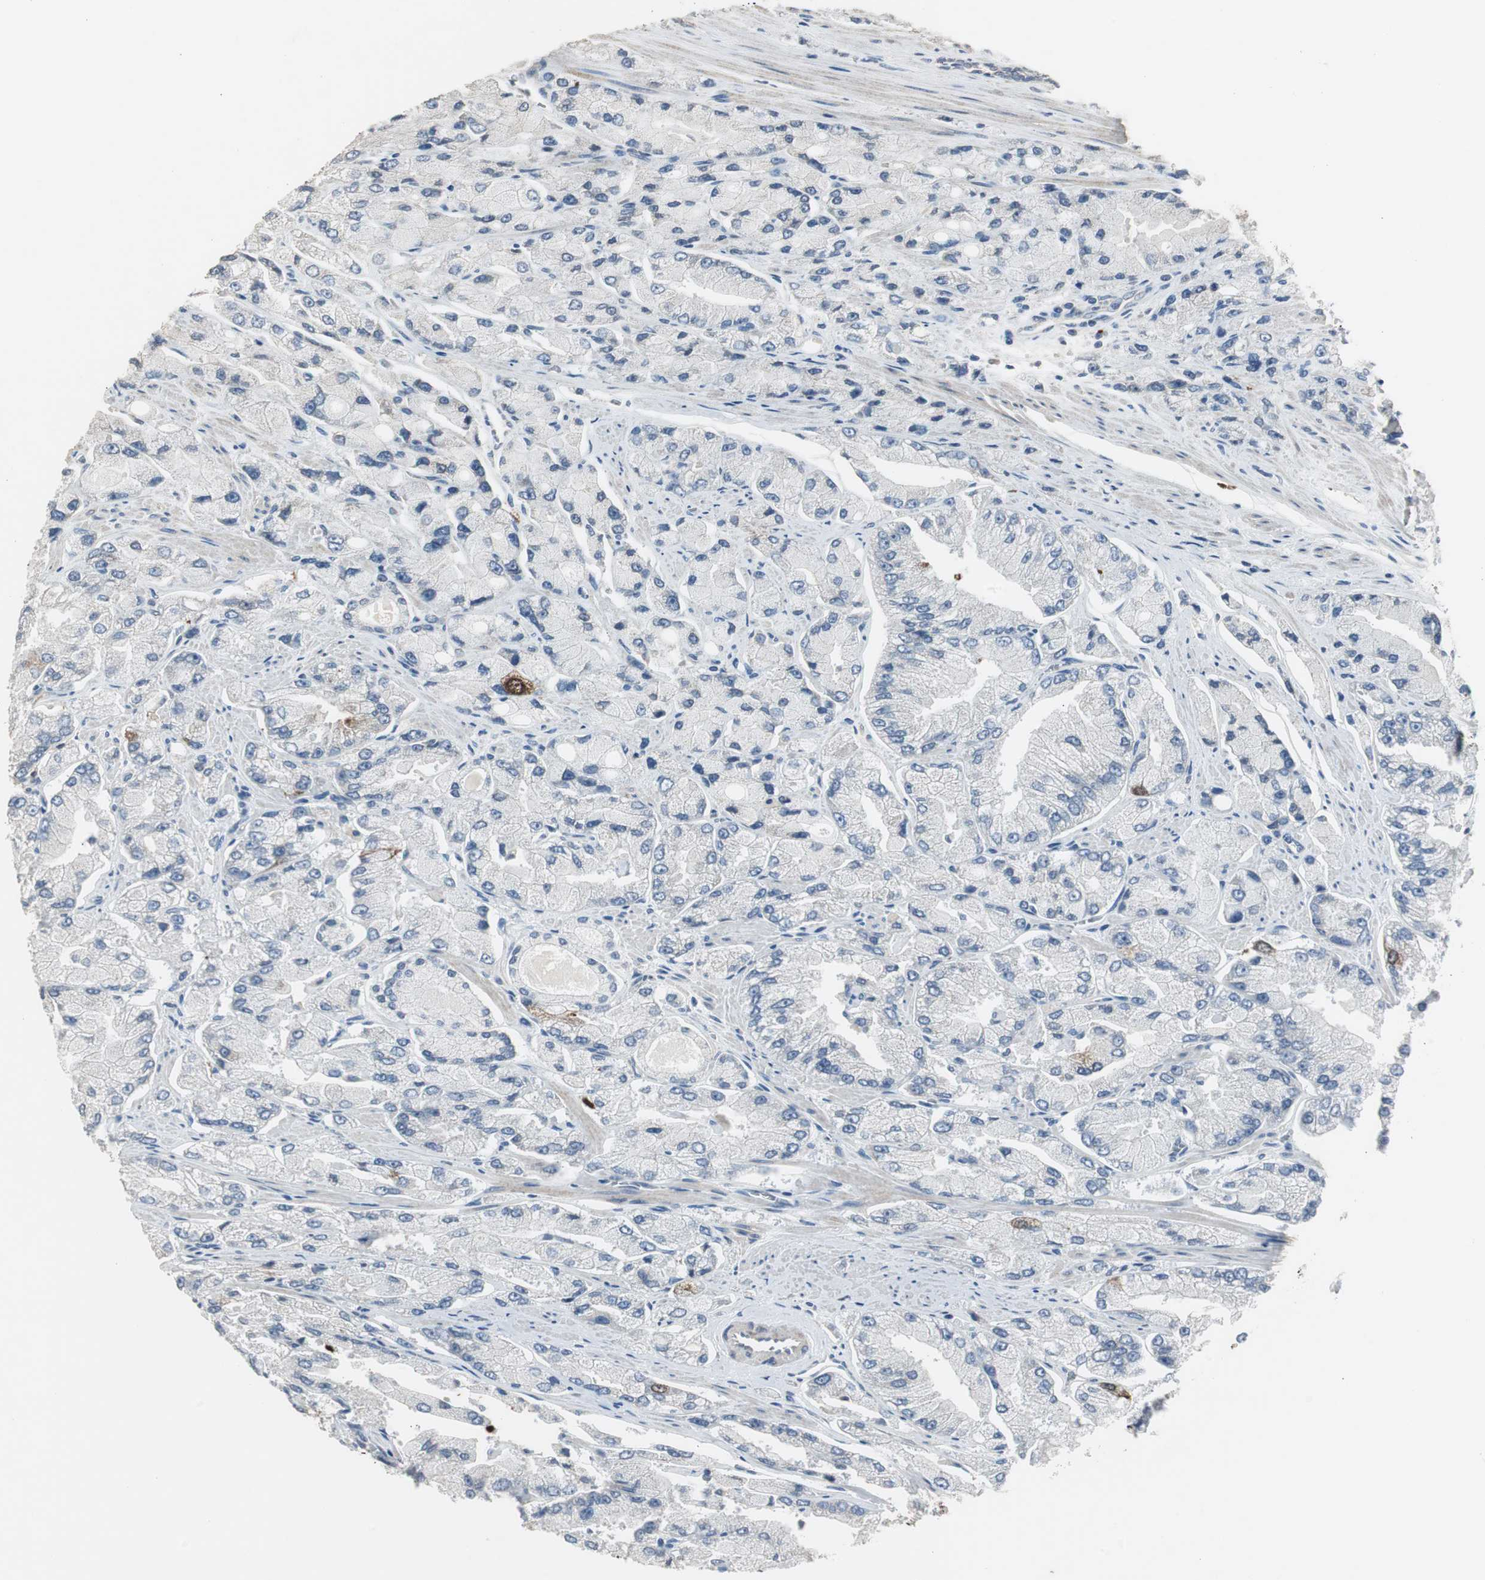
{"staining": {"intensity": "negative", "quantity": "none", "location": "none"}, "tissue": "prostate cancer", "cell_type": "Tumor cells", "image_type": "cancer", "snomed": [{"axis": "morphology", "description": "Adenocarcinoma, High grade"}, {"axis": "topography", "description": "Prostate"}], "caption": "Micrograph shows no protein expression in tumor cells of prostate cancer tissue. (DAB (3,3'-diaminobenzidine) immunohistochemistry (IHC) visualized using brightfield microscopy, high magnification).", "gene": "TK1", "patient": {"sex": "male", "age": 58}}